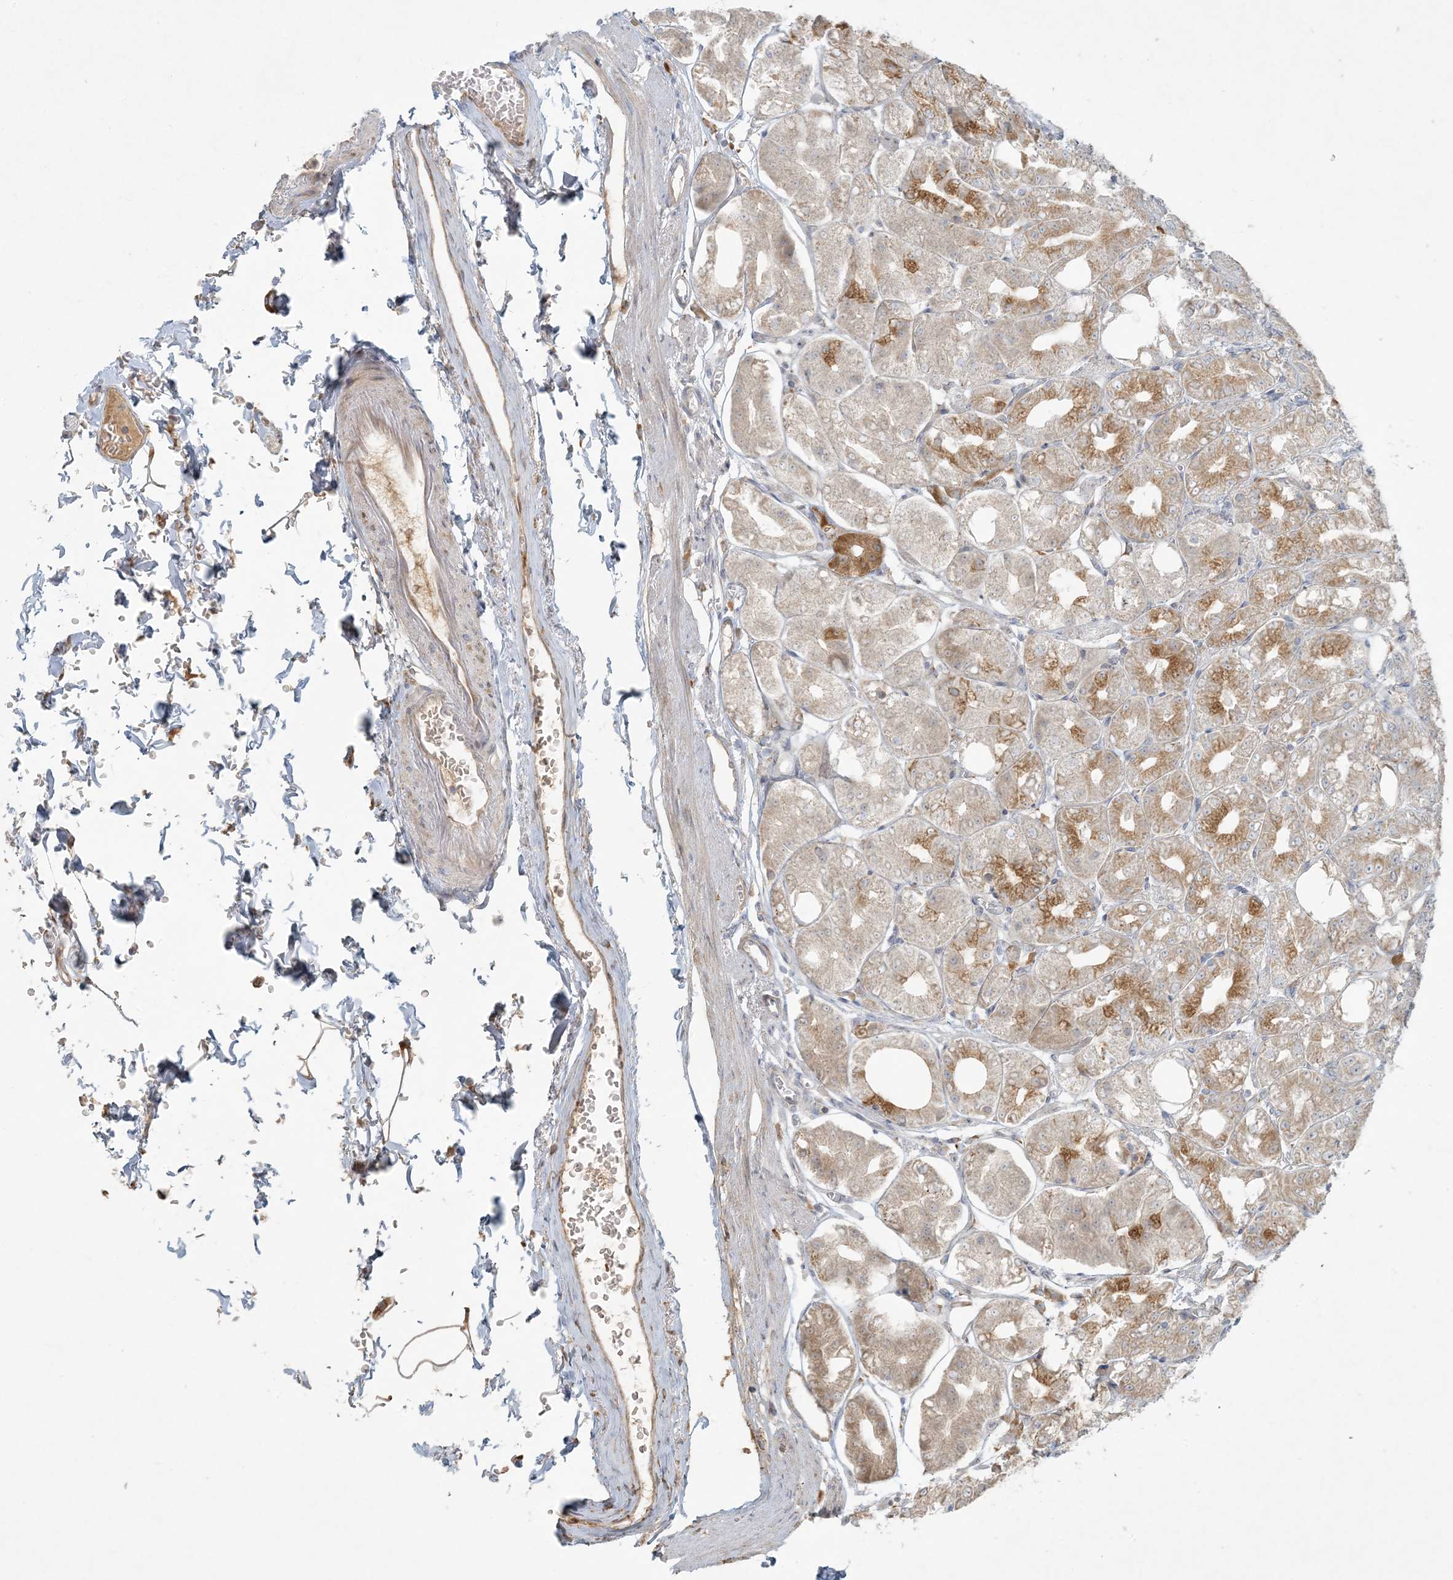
{"staining": {"intensity": "strong", "quantity": "25%-75%", "location": "cytoplasmic/membranous"}, "tissue": "stomach", "cell_type": "Glandular cells", "image_type": "normal", "snomed": [{"axis": "morphology", "description": "Normal tissue, NOS"}, {"axis": "topography", "description": "Stomach, lower"}], "caption": "Human stomach stained with a brown dye exhibits strong cytoplasmic/membranous positive staining in about 25%-75% of glandular cells.", "gene": "HACL1", "patient": {"sex": "male", "age": 71}}